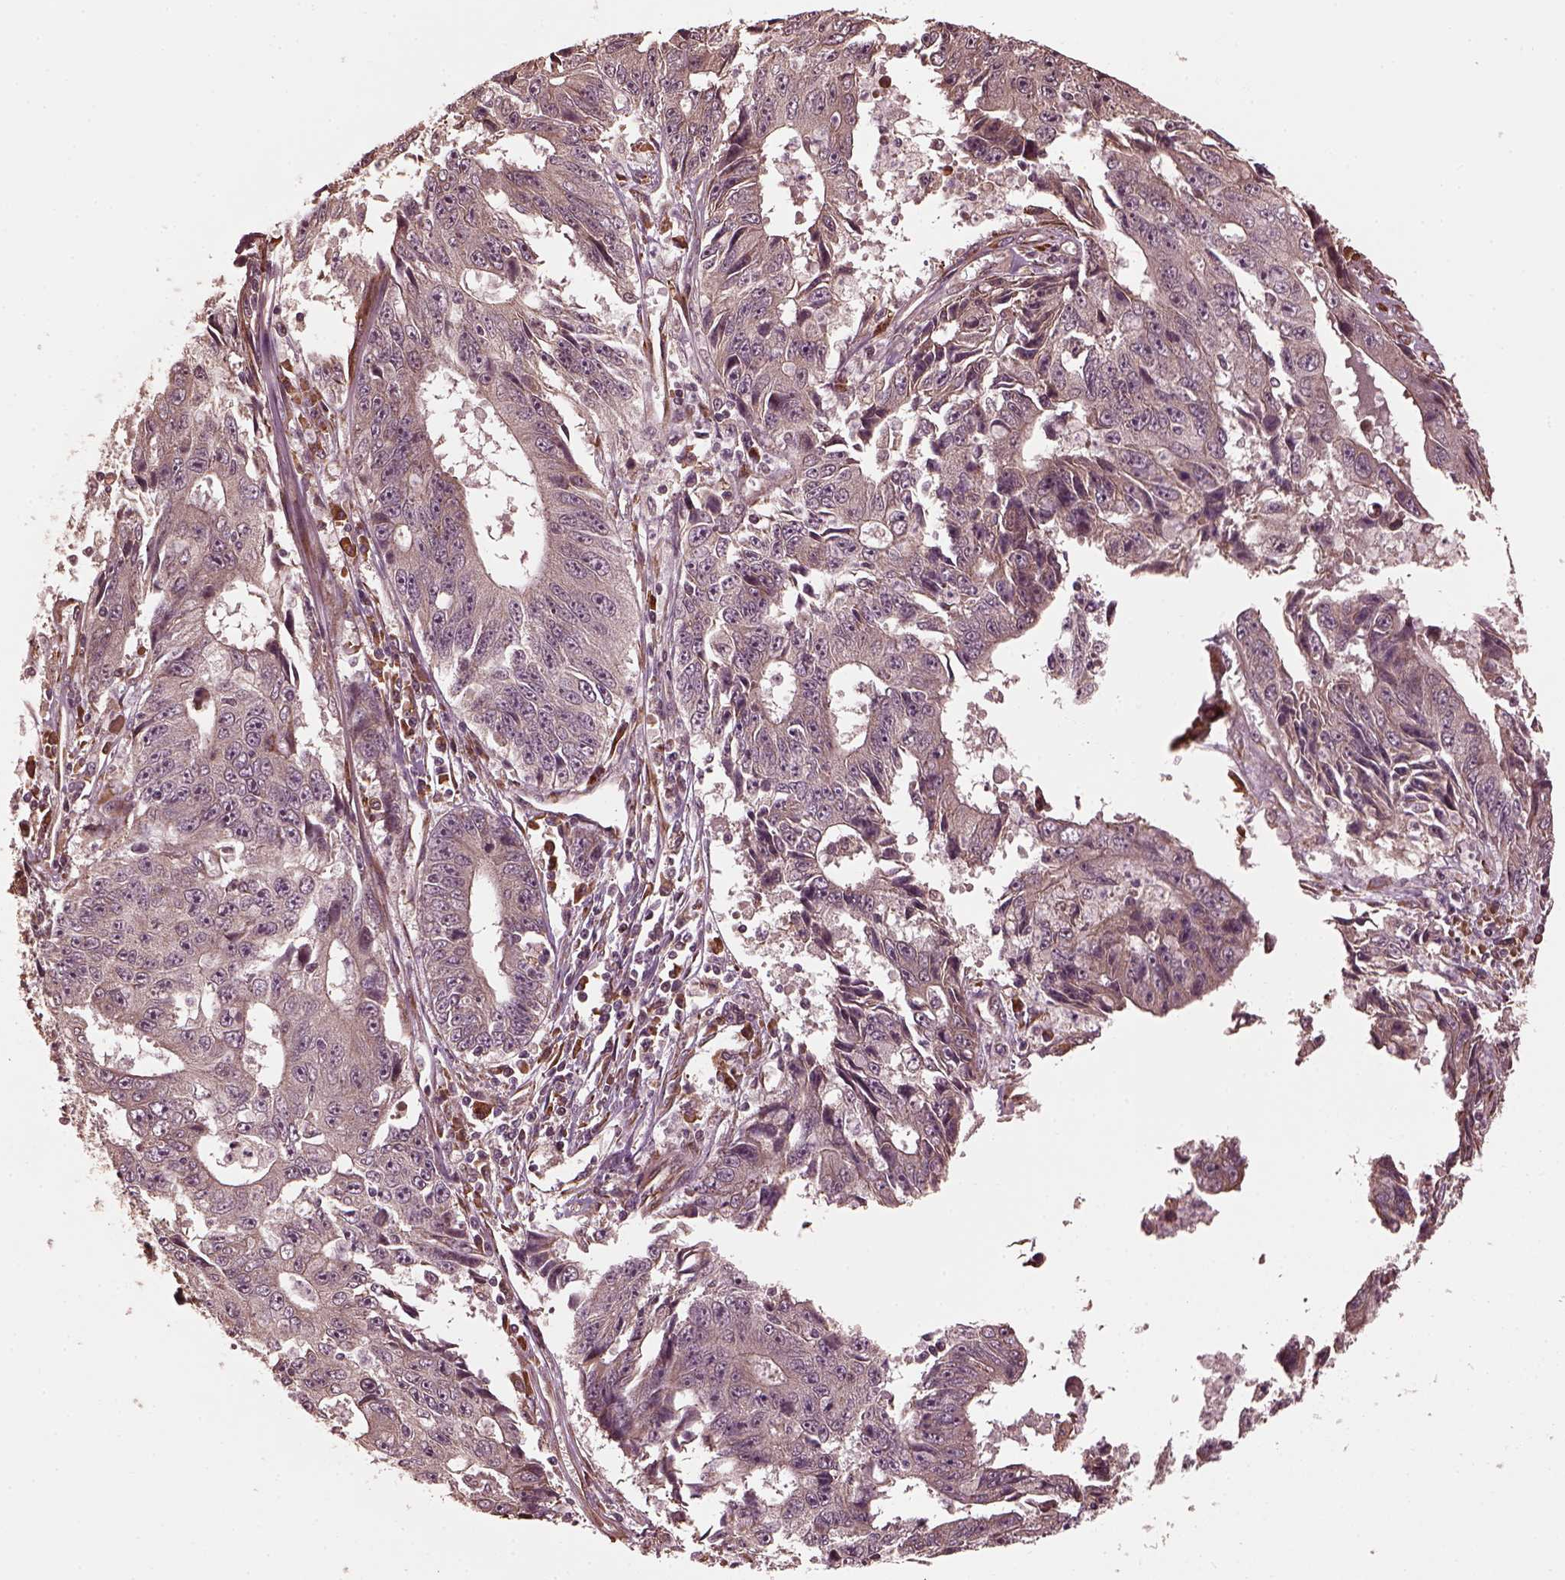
{"staining": {"intensity": "weak", "quantity": "25%-75%", "location": "cytoplasmic/membranous"}, "tissue": "liver cancer", "cell_type": "Tumor cells", "image_type": "cancer", "snomed": [{"axis": "morphology", "description": "Cholangiocarcinoma"}, {"axis": "topography", "description": "Liver"}], "caption": "DAB immunohistochemical staining of human liver cancer shows weak cytoplasmic/membranous protein staining in approximately 25%-75% of tumor cells.", "gene": "ZNF292", "patient": {"sex": "male", "age": 65}}